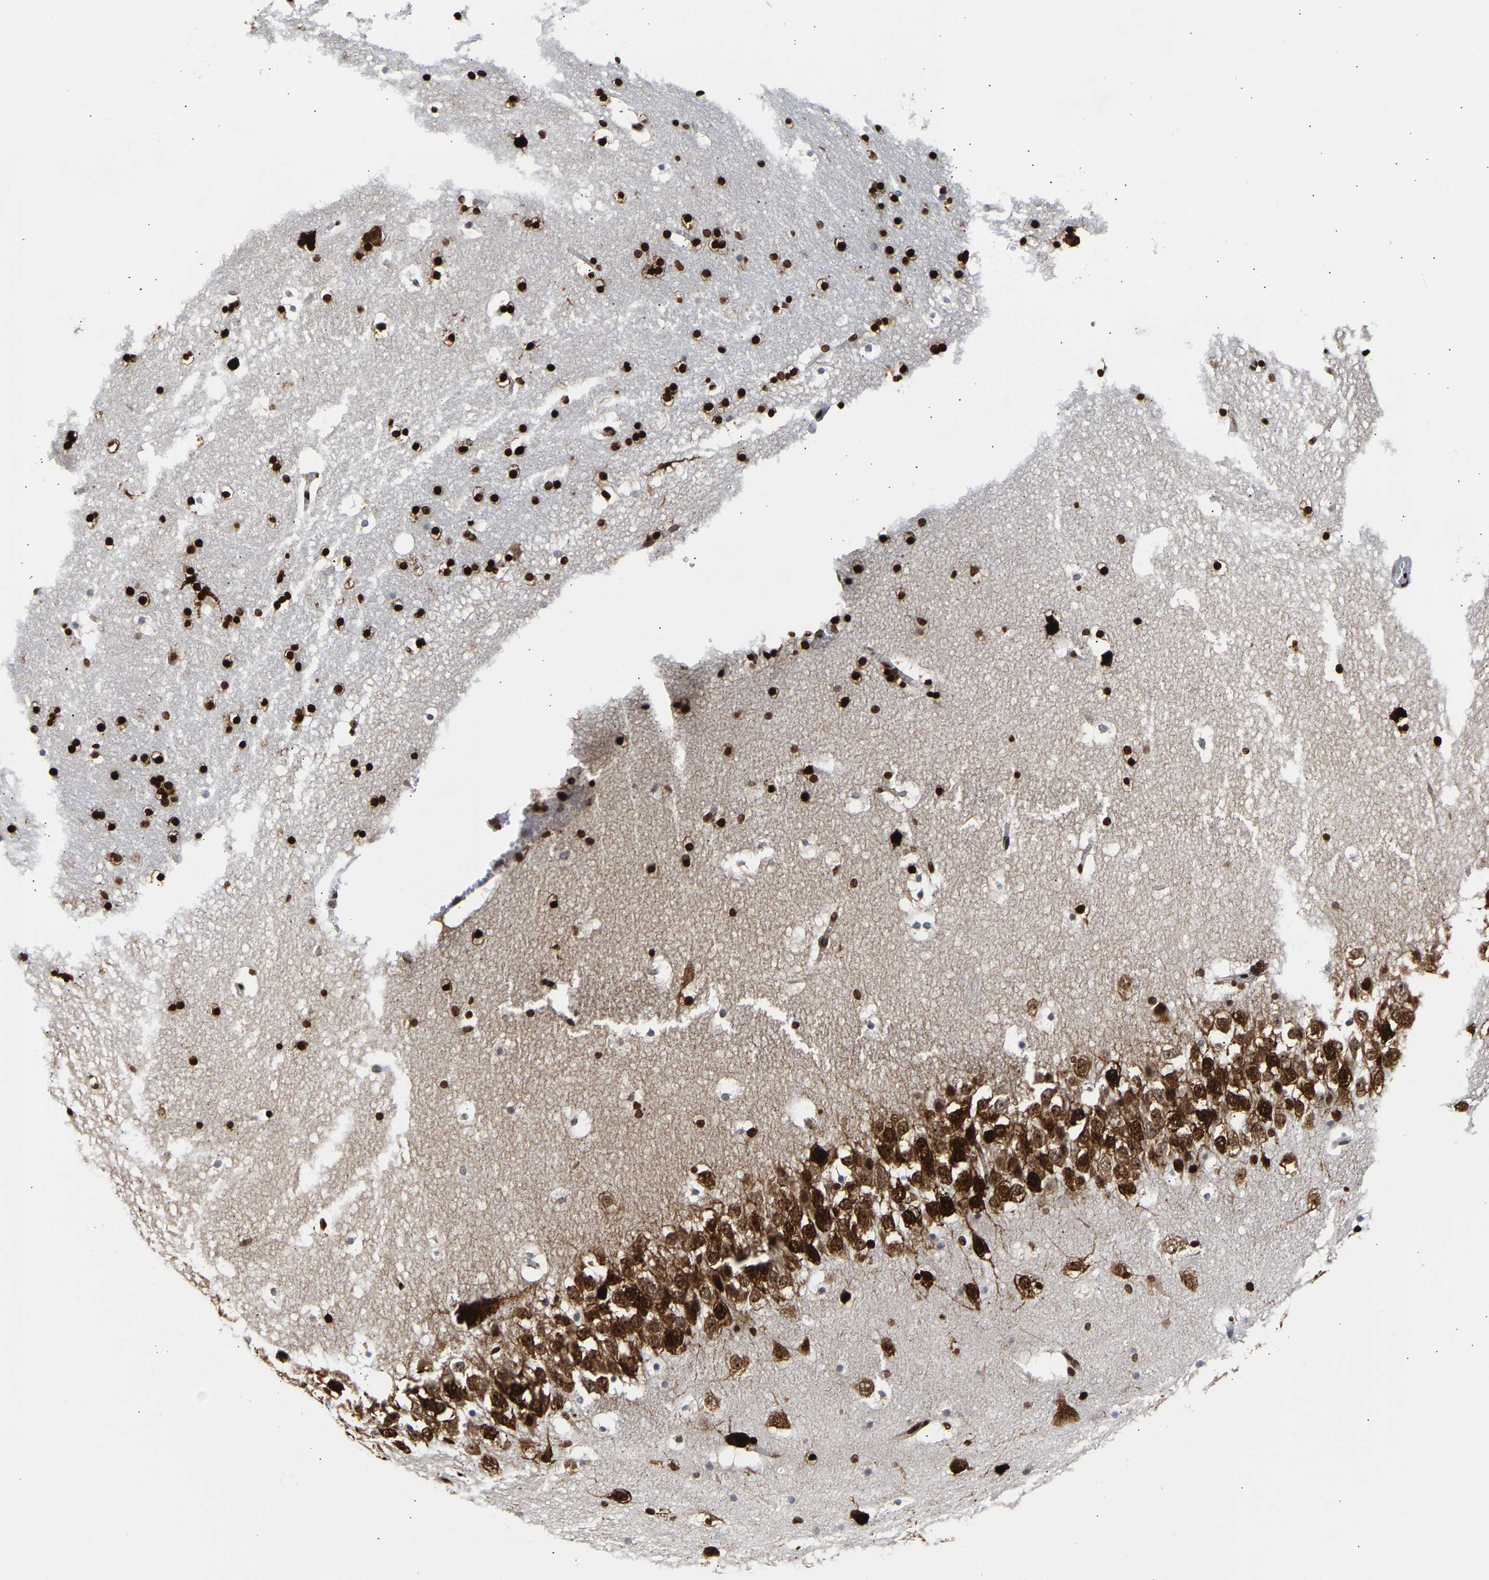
{"staining": {"intensity": "strong", "quantity": ">75%", "location": "nuclear"}, "tissue": "hippocampus", "cell_type": "Glial cells", "image_type": "normal", "snomed": [{"axis": "morphology", "description": "Normal tissue, NOS"}, {"axis": "topography", "description": "Hippocampus"}], "caption": "Protein staining exhibits strong nuclear expression in about >75% of glial cells in benign hippocampus.", "gene": "PSIP1", "patient": {"sex": "male", "age": 45}}